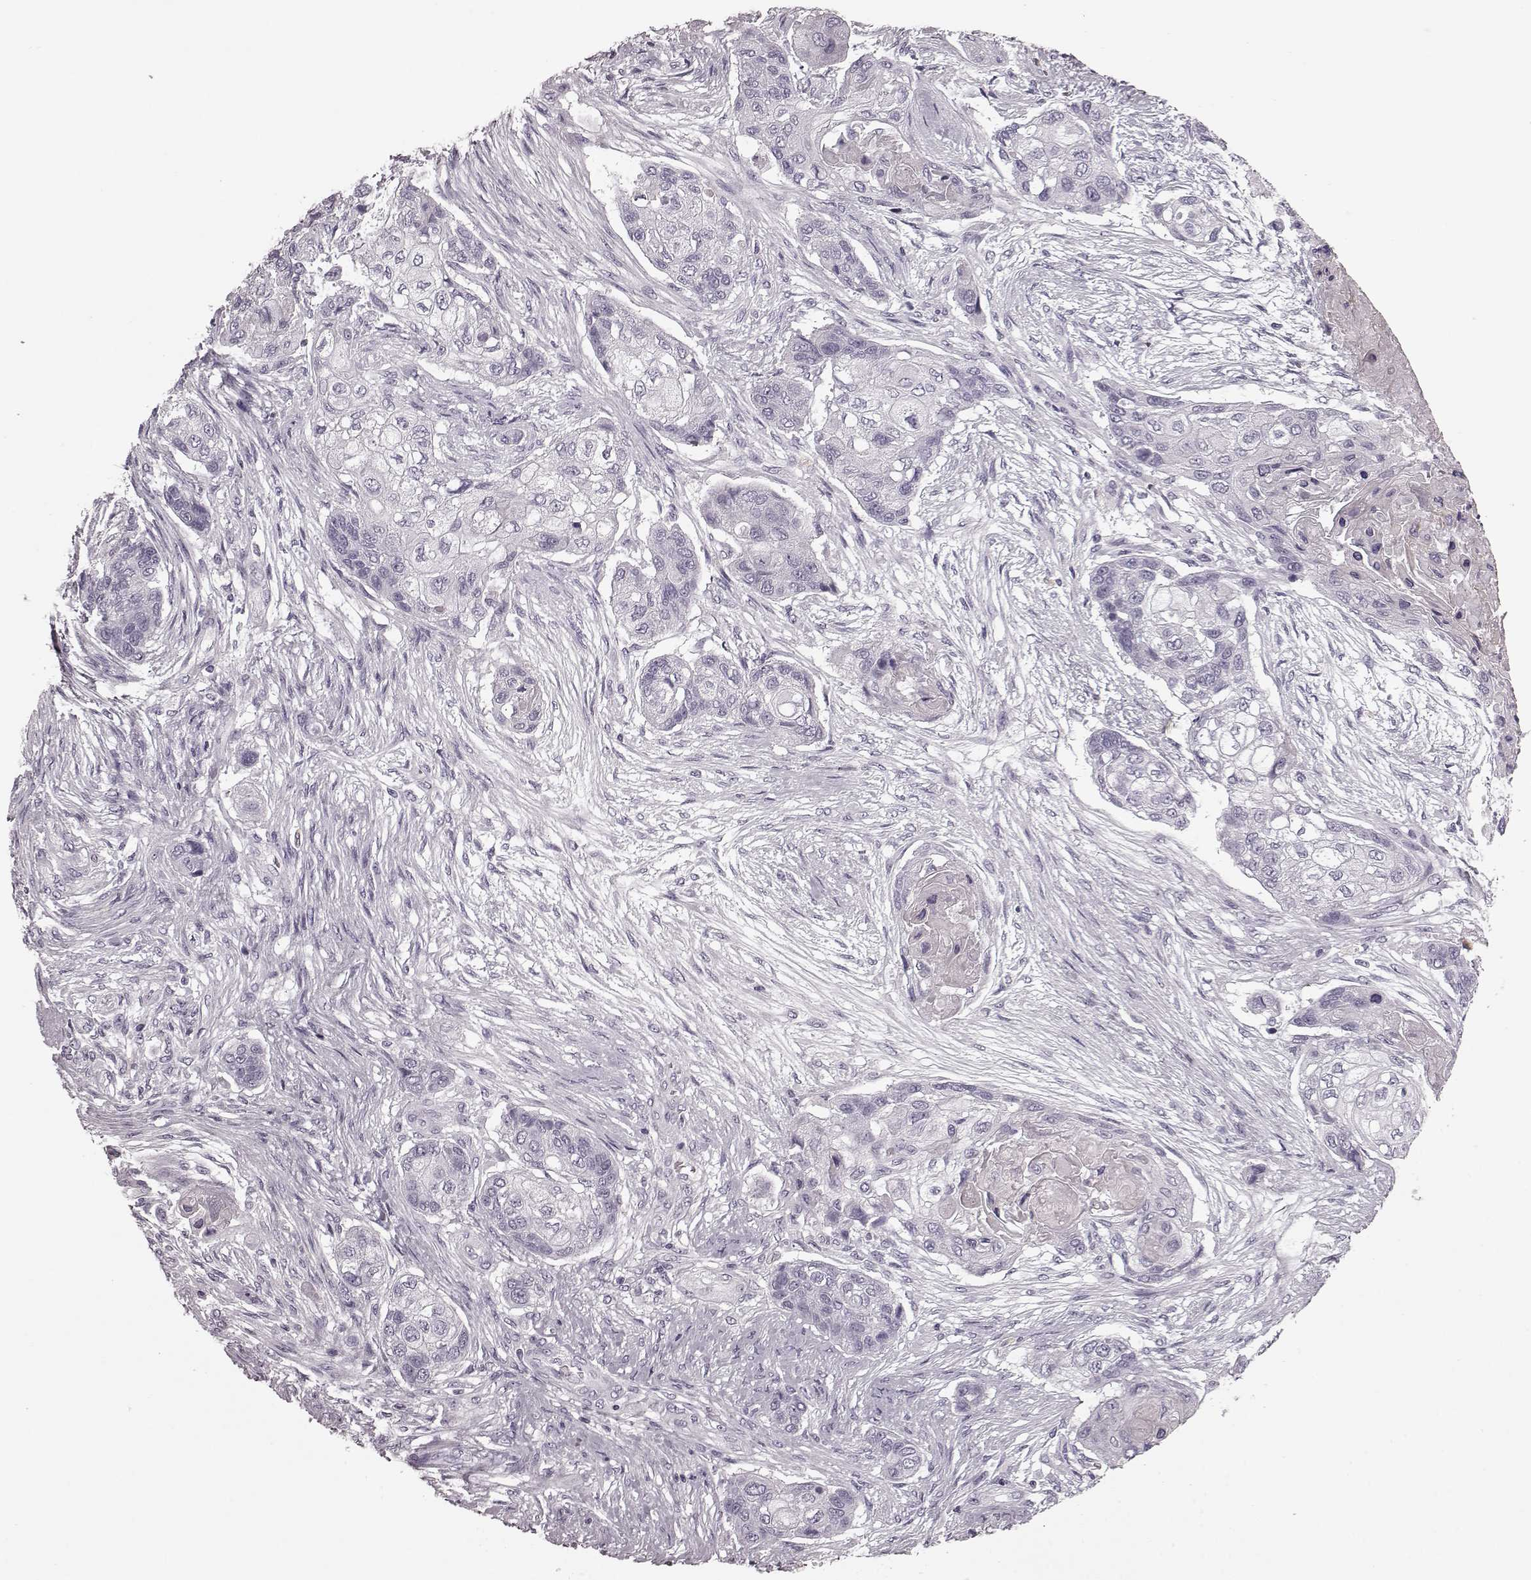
{"staining": {"intensity": "negative", "quantity": "none", "location": "none"}, "tissue": "lung cancer", "cell_type": "Tumor cells", "image_type": "cancer", "snomed": [{"axis": "morphology", "description": "Squamous cell carcinoma, NOS"}, {"axis": "topography", "description": "Lung"}], "caption": "High power microscopy micrograph of an immunohistochemistry image of lung squamous cell carcinoma, revealing no significant staining in tumor cells. (DAB immunohistochemistry (IHC) with hematoxylin counter stain).", "gene": "CST7", "patient": {"sex": "male", "age": 69}}